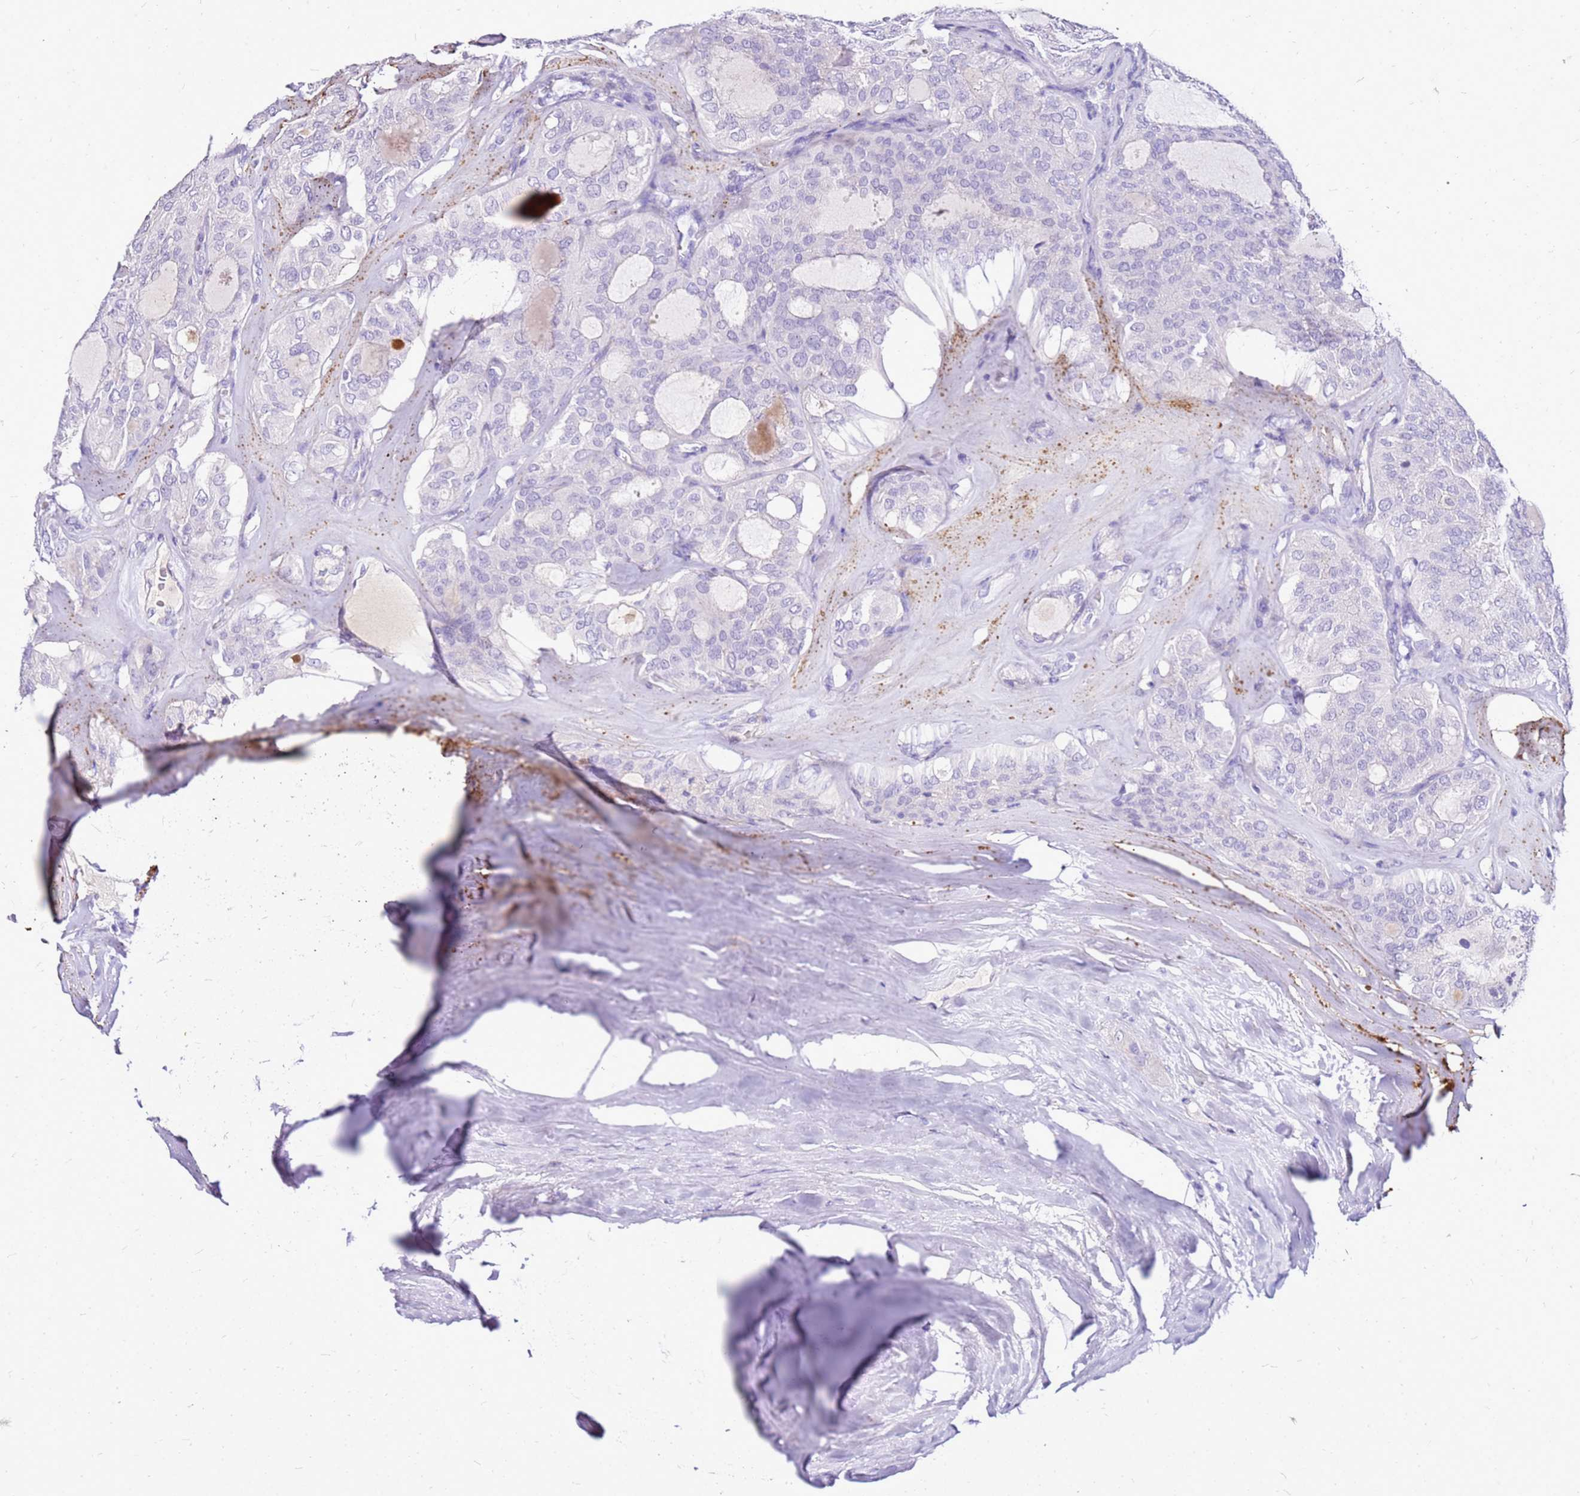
{"staining": {"intensity": "negative", "quantity": "none", "location": "none"}, "tissue": "thyroid cancer", "cell_type": "Tumor cells", "image_type": "cancer", "snomed": [{"axis": "morphology", "description": "Follicular adenoma carcinoma, NOS"}, {"axis": "topography", "description": "Thyroid gland"}], "caption": "Protein analysis of thyroid cancer shows no significant expression in tumor cells. (Stains: DAB IHC with hematoxylin counter stain, Microscopy: brightfield microscopy at high magnification).", "gene": "DCDC2B", "patient": {"sex": "male", "age": 75}}